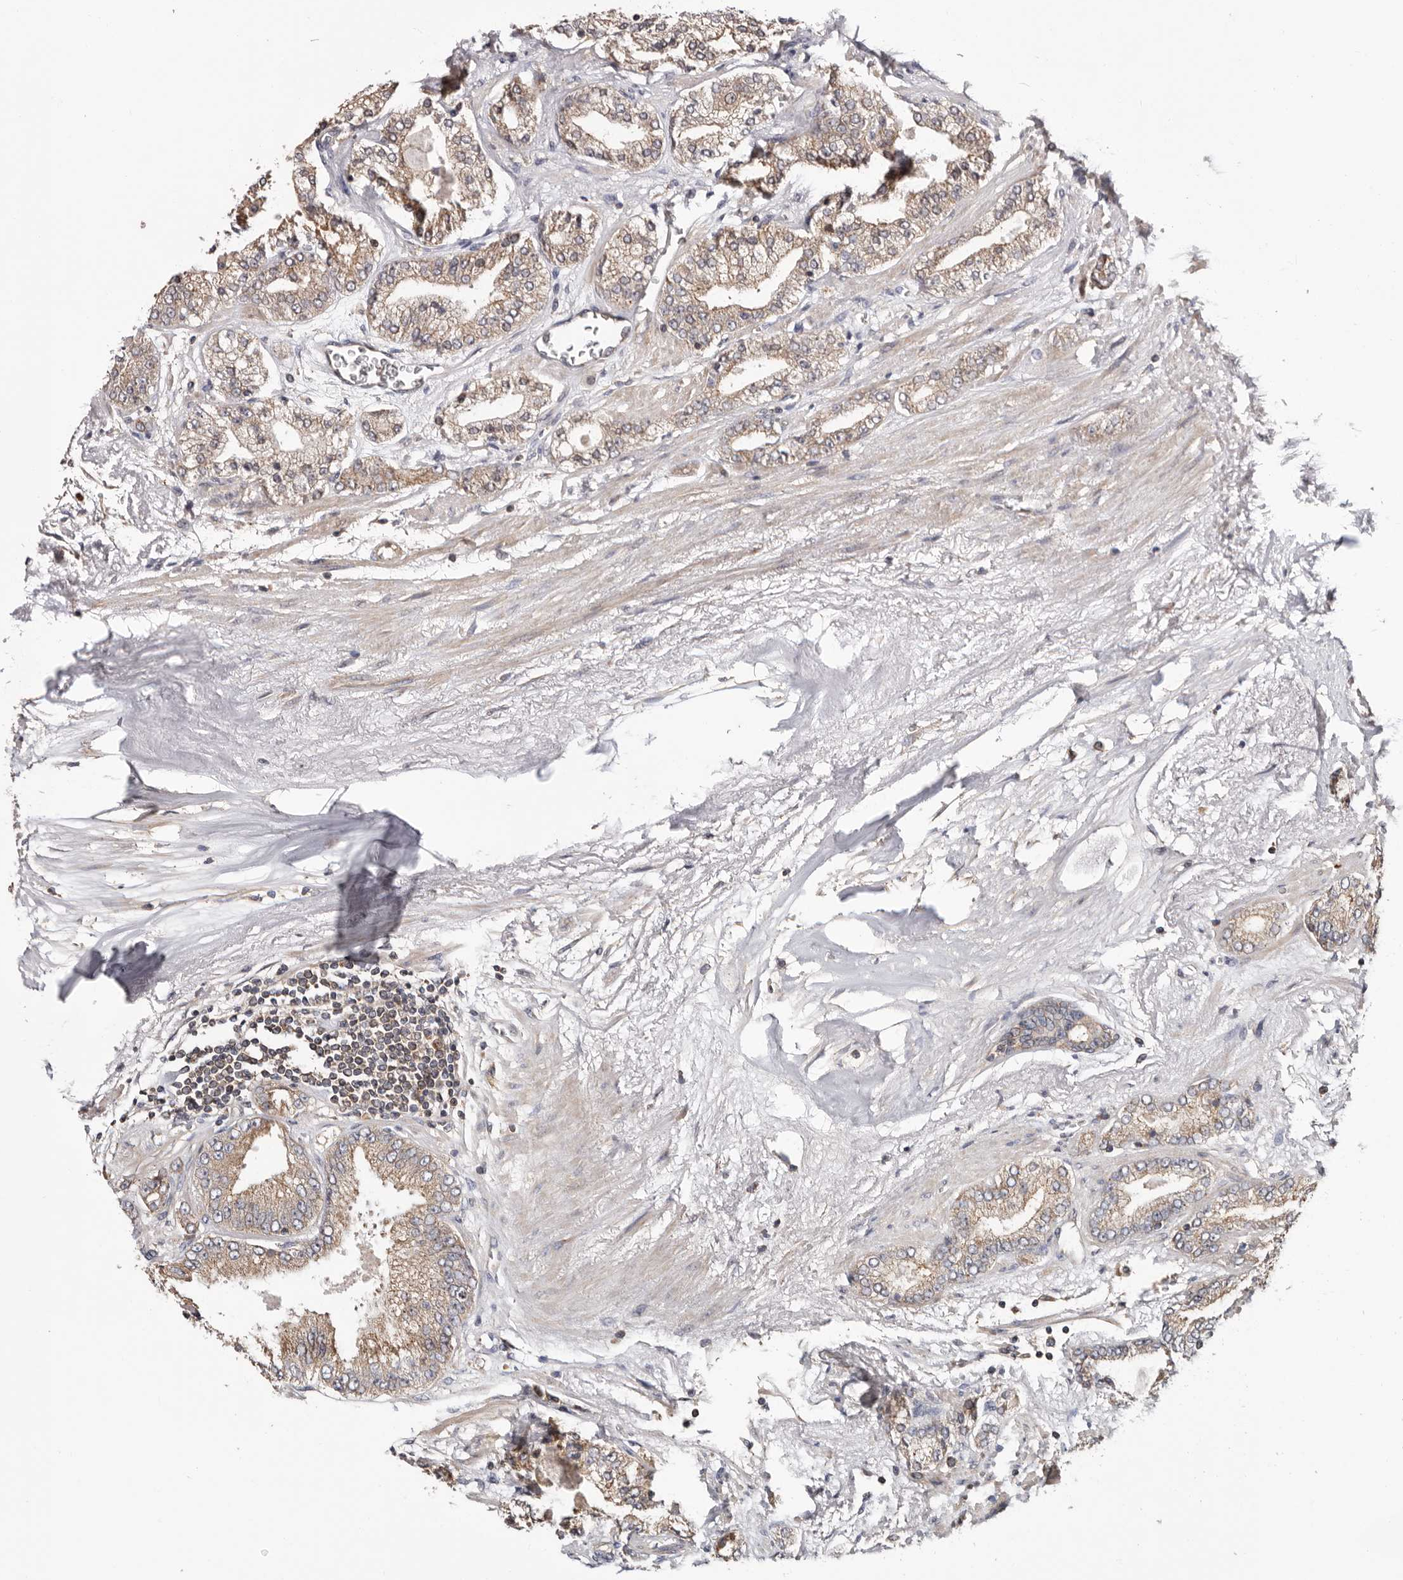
{"staining": {"intensity": "weak", "quantity": ">75%", "location": "cytoplasmic/membranous"}, "tissue": "prostate cancer", "cell_type": "Tumor cells", "image_type": "cancer", "snomed": [{"axis": "morphology", "description": "Adenocarcinoma, High grade"}, {"axis": "topography", "description": "Prostate"}], "caption": "The micrograph displays a brown stain indicating the presence of a protein in the cytoplasmic/membranous of tumor cells in adenocarcinoma (high-grade) (prostate).", "gene": "TMUB1", "patient": {"sex": "male", "age": 71}}